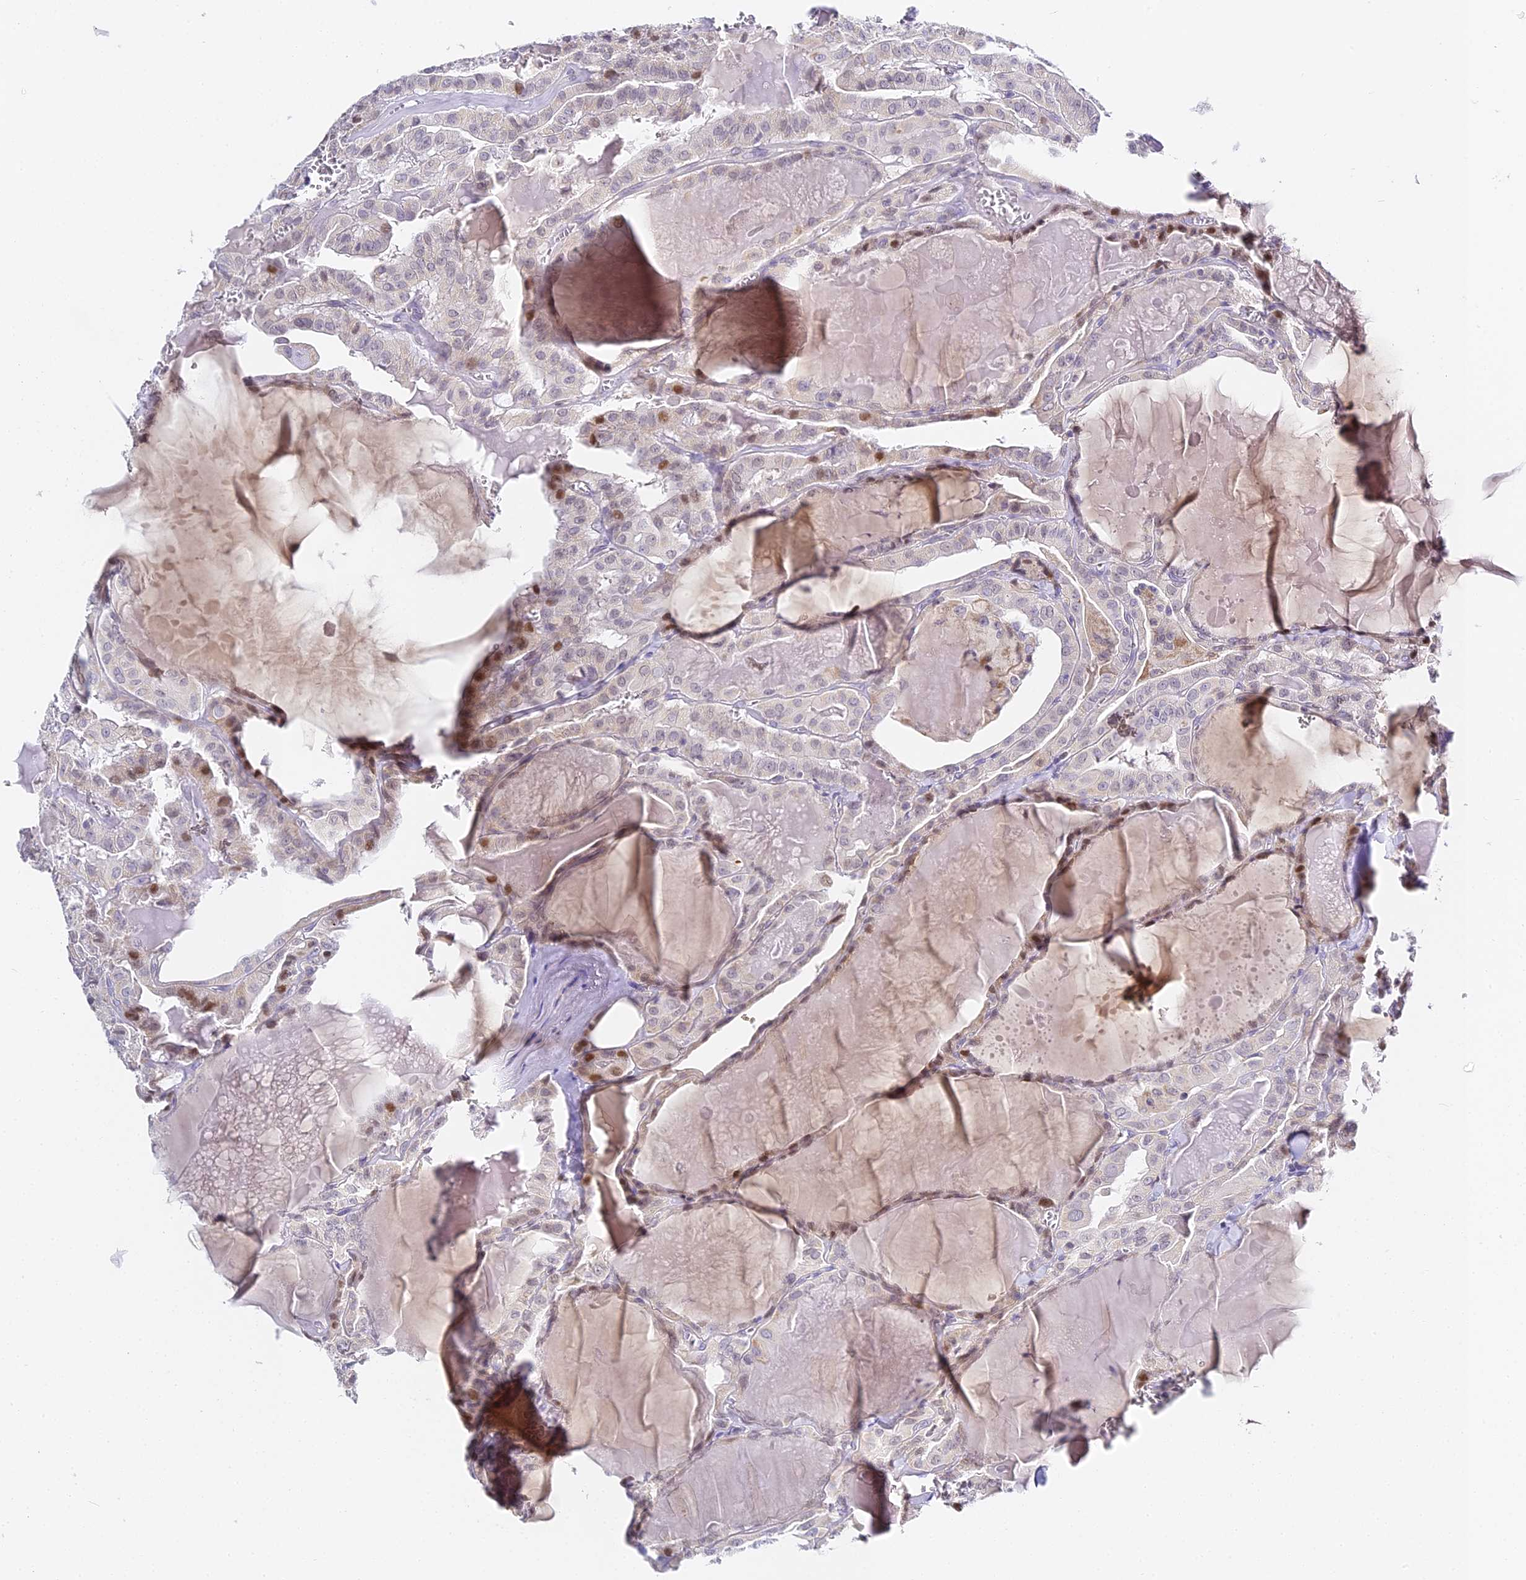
{"staining": {"intensity": "moderate", "quantity": "<25%", "location": "nuclear"}, "tissue": "thyroid cancer", "cell_type": "Tumor cells", "image_type": "cancer", "snomed": [{"axis": "morphology", "description": "Papillary adenocarcinoma, NOS"}, {"axis": "topography", "description": "Thyroid gland"}], "caption": "Moderate nuclear protein positivity is appreciated in about <25% of tumor cells in thyroid papillary adenocarcinoma.", "gene": "SERP1", "patient": {"sex": "male", "age": 52}}